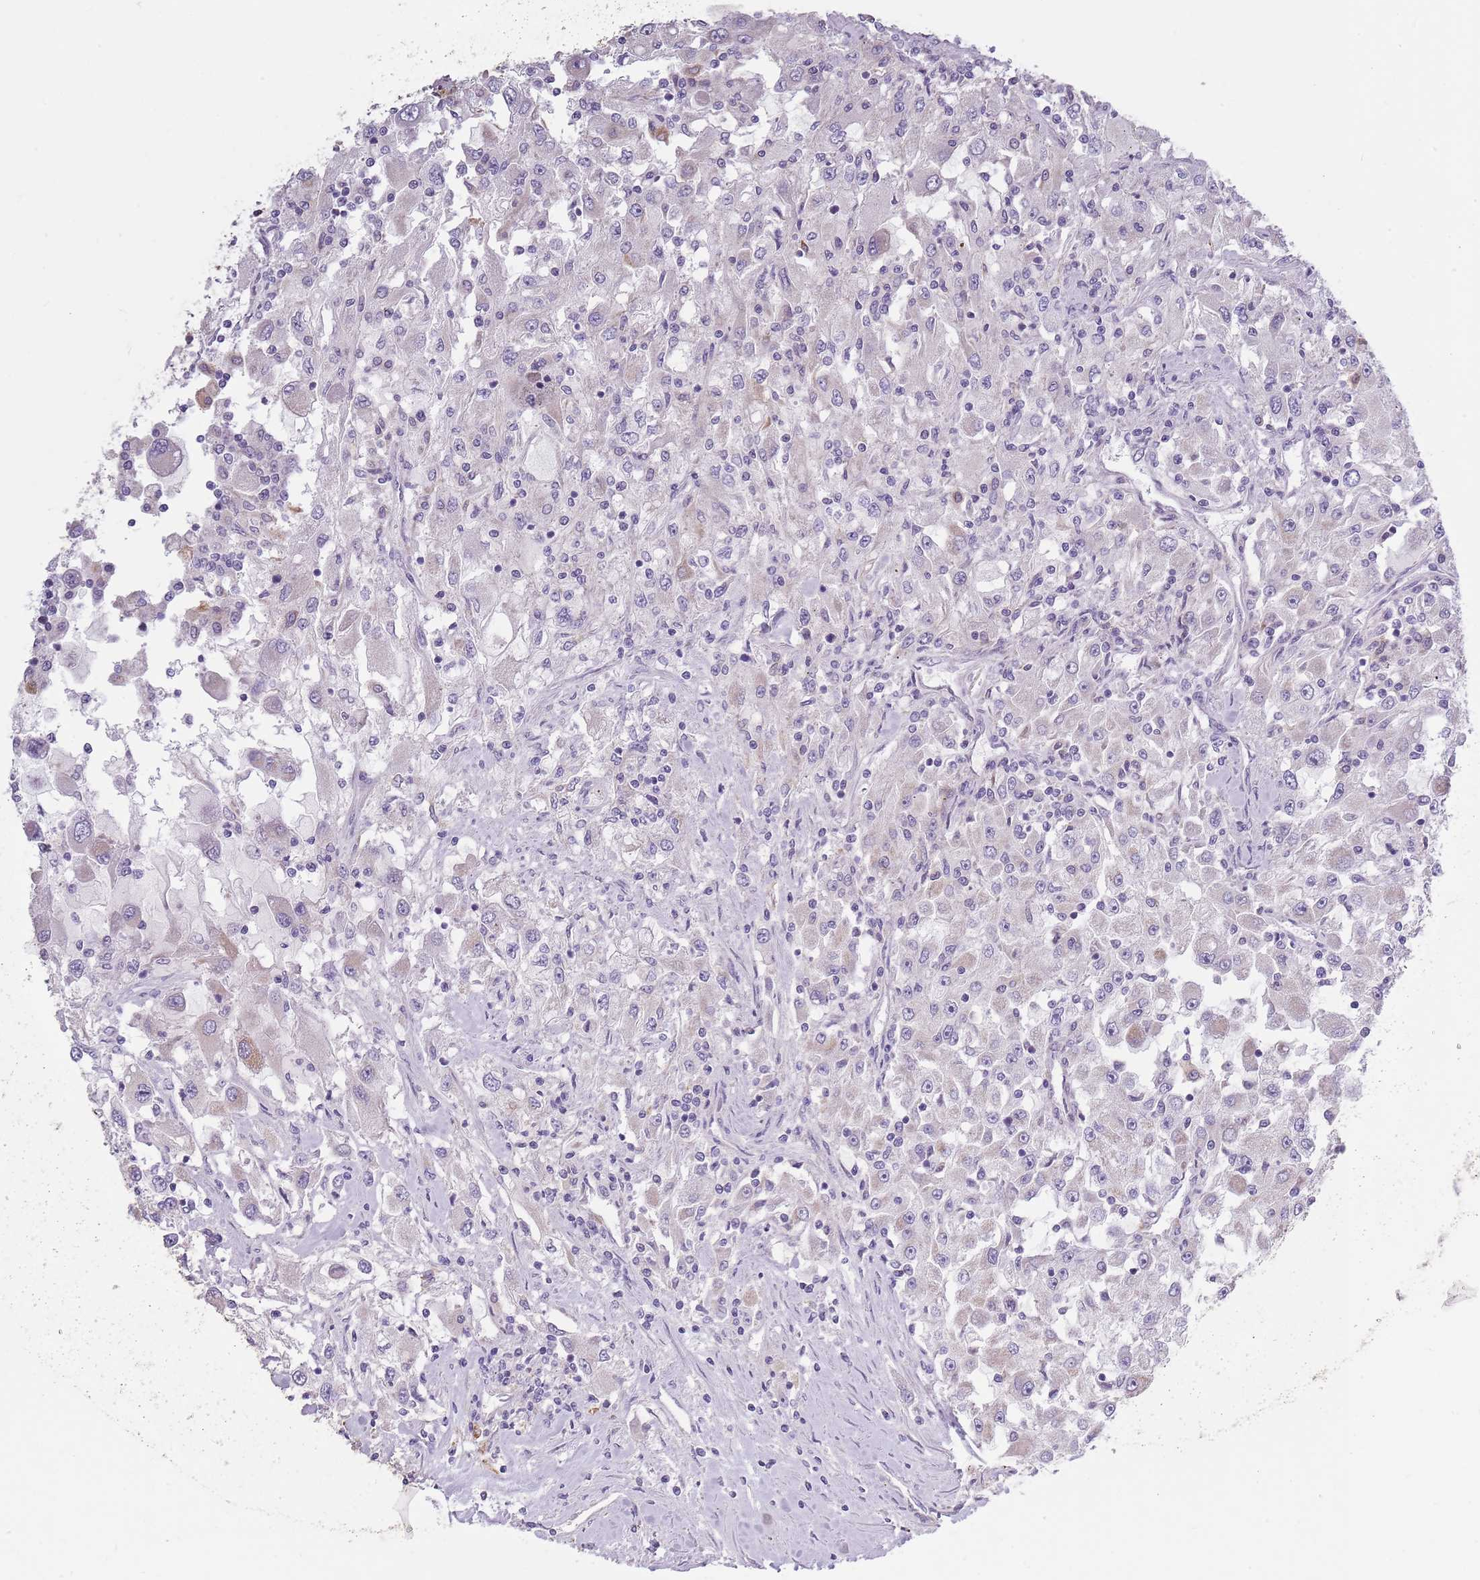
{"staining": {"intensity": "negative", "quantity": "none", "location": "none"}, "tissue": "renal cancer", "cell_type": "Tumor cells", "image_type": "cancer", "snomed": [{"axis": "morphology", "description": "Adenocarcinoma, NOS"}, {"axis": "topography", "description": "Kidney"}], "caption": "Renal cancer (adenocarcinoma) was stained to show a protein in brown. There is no significant expression in tumor cells.", "gene": "COQ5", "patient": {"sex": "female", "age": 67}}